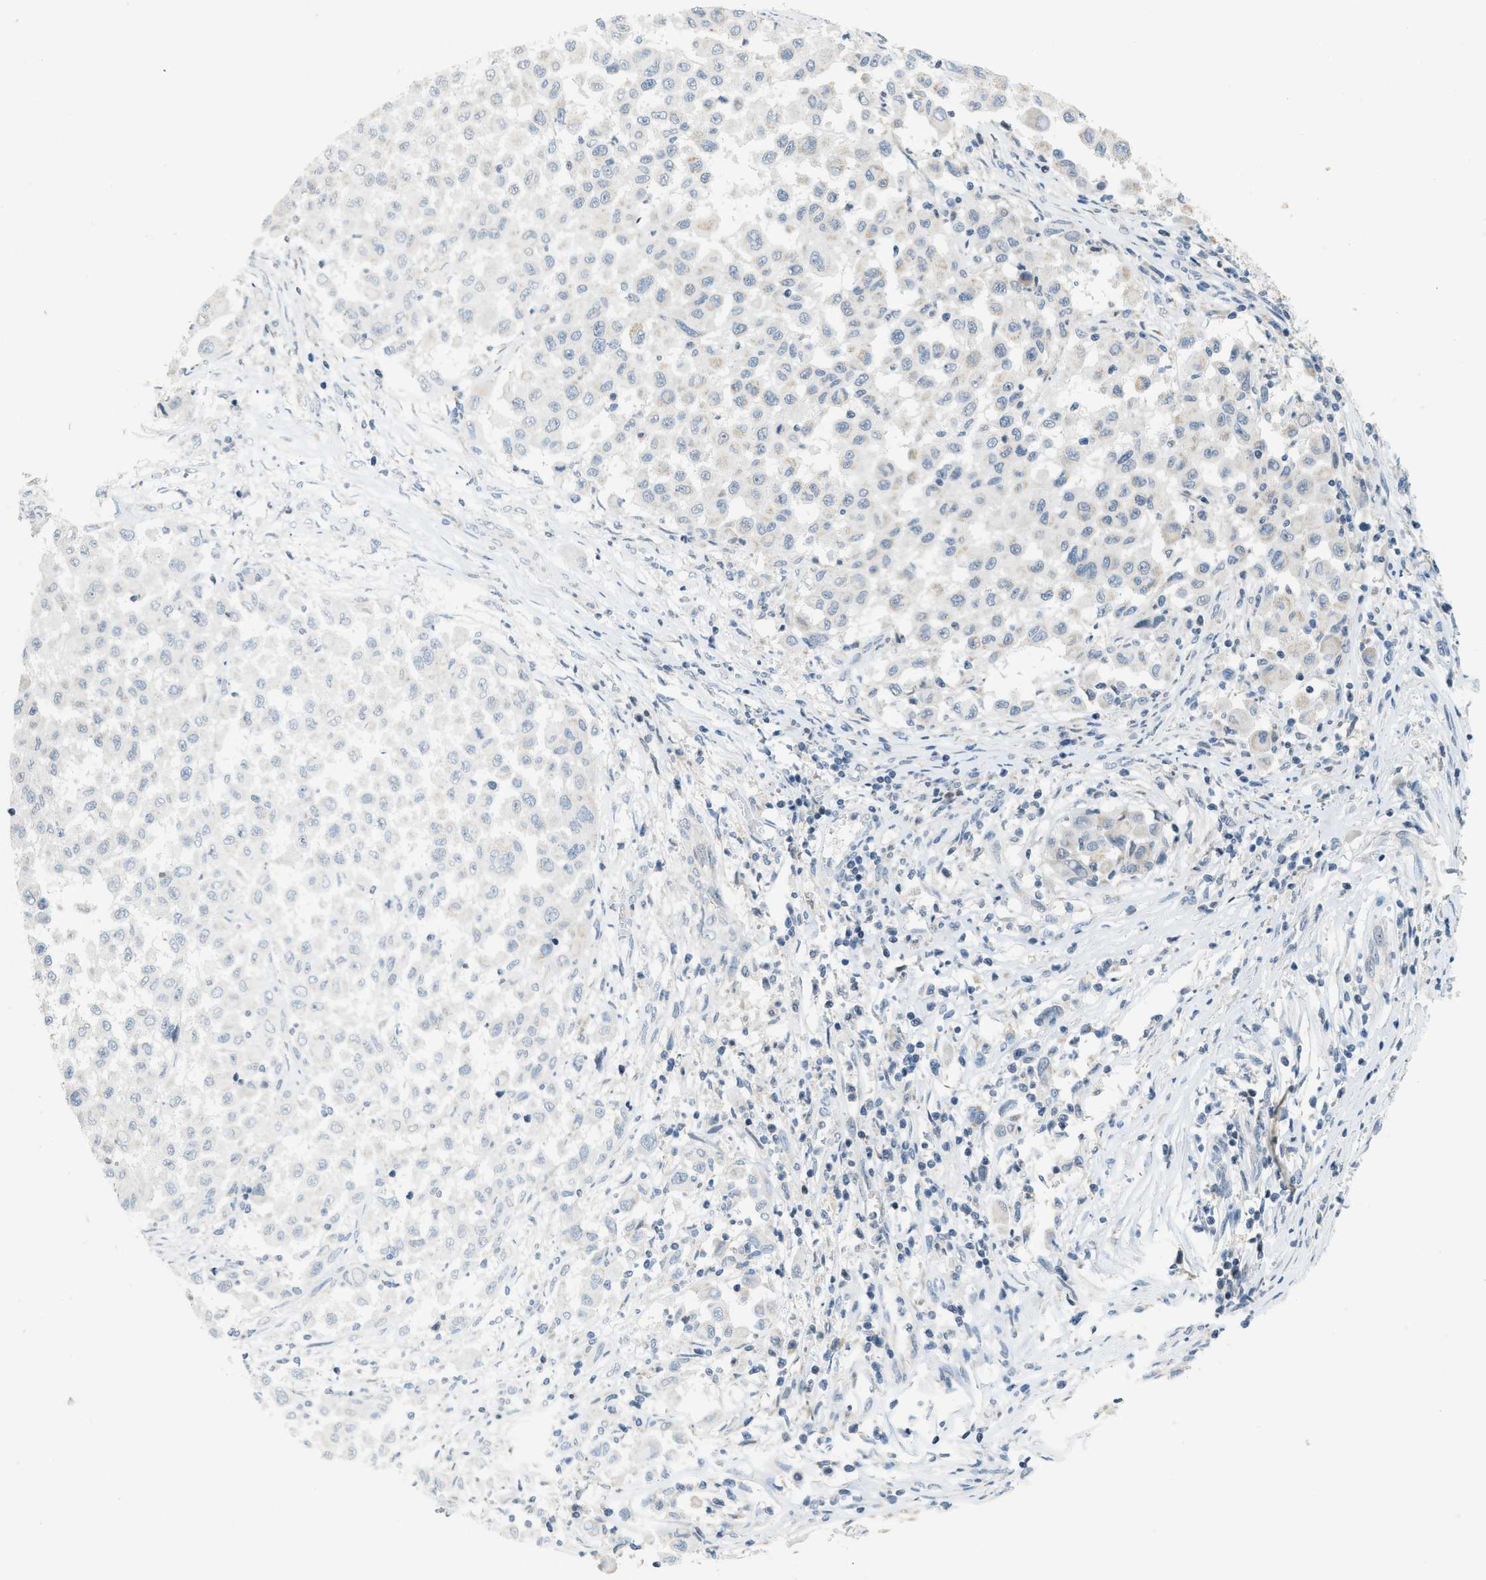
{"staining": {"intensity": "weak", "quantity": "<25%", "location": "cytoplasmic/membranous"}, "tissue": "melanoma", "cell_type": "Tumor cells", "image_type": "cancer", "snomed": [{"axis": "morphology", "description": "Malignant melanoma, Metastatic site"}, {"axis": "topography", "description": "Lymph node"}], "caption": "Protein analysis of malignant melanoma (metastatic site) exhibits no significant expression in tumor cells.", "gene": "TXNDC2", "patient": {"sex": "male", "age": 61}}